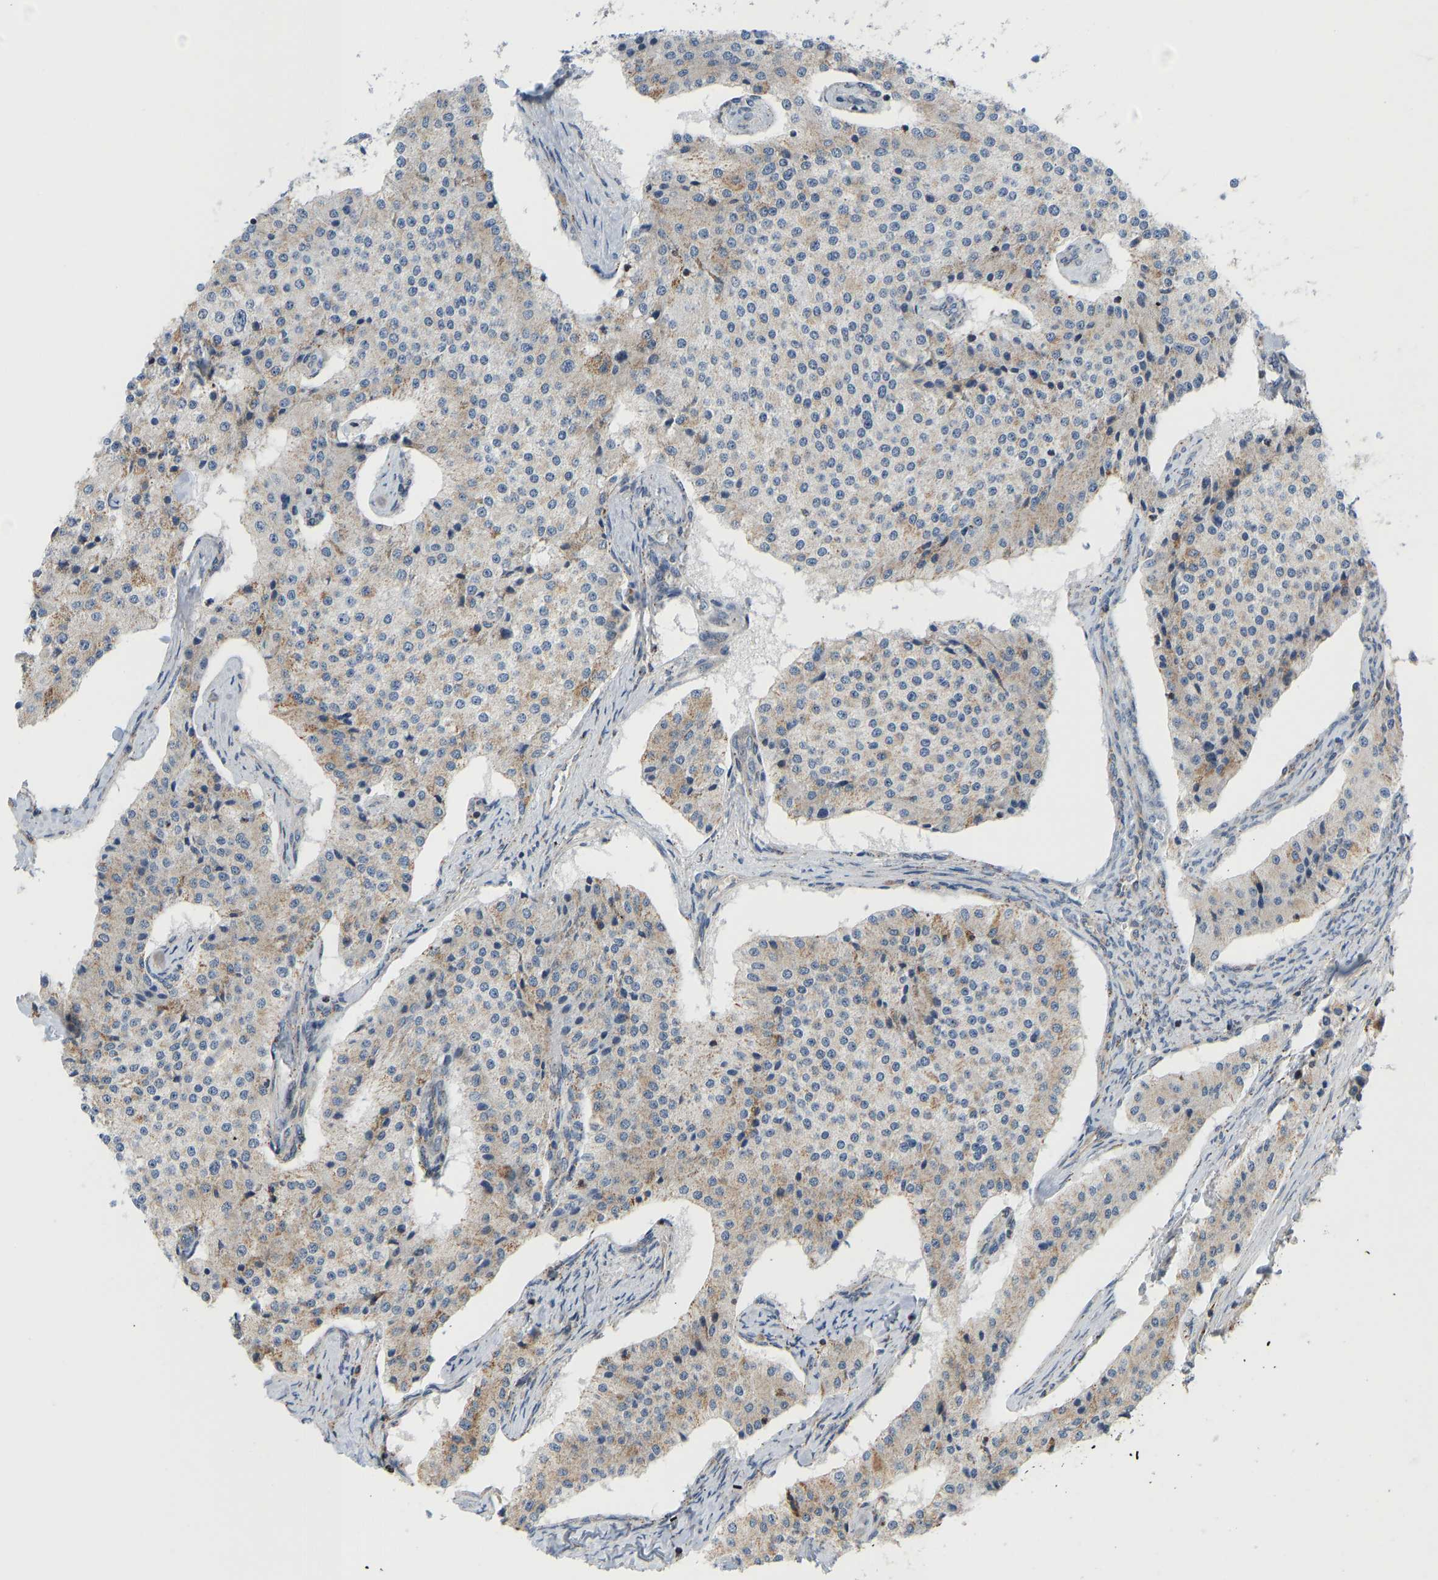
{"staining": {"intensity": "moderate", "quantity": "<25%", "location": "cytoplasmic/membranous"}, "tissue": "carcinoid", "cell_type": "Tumor cells", "image_type": "cancer", "snomed": [{"axis": "morphology", "description": "Carcinoid, malignant, NOS"}, {"axis": "topography", "description": "Colon"}], "caption": "Protein positivity by immunohistochemistry (IHC) reveals moderate cytoplasmic/membranous positivity in approximately <25% of tumor cells in carcinoid.", "gene": "GPSM2", "patient": {"sex": "female", "age": 52}}